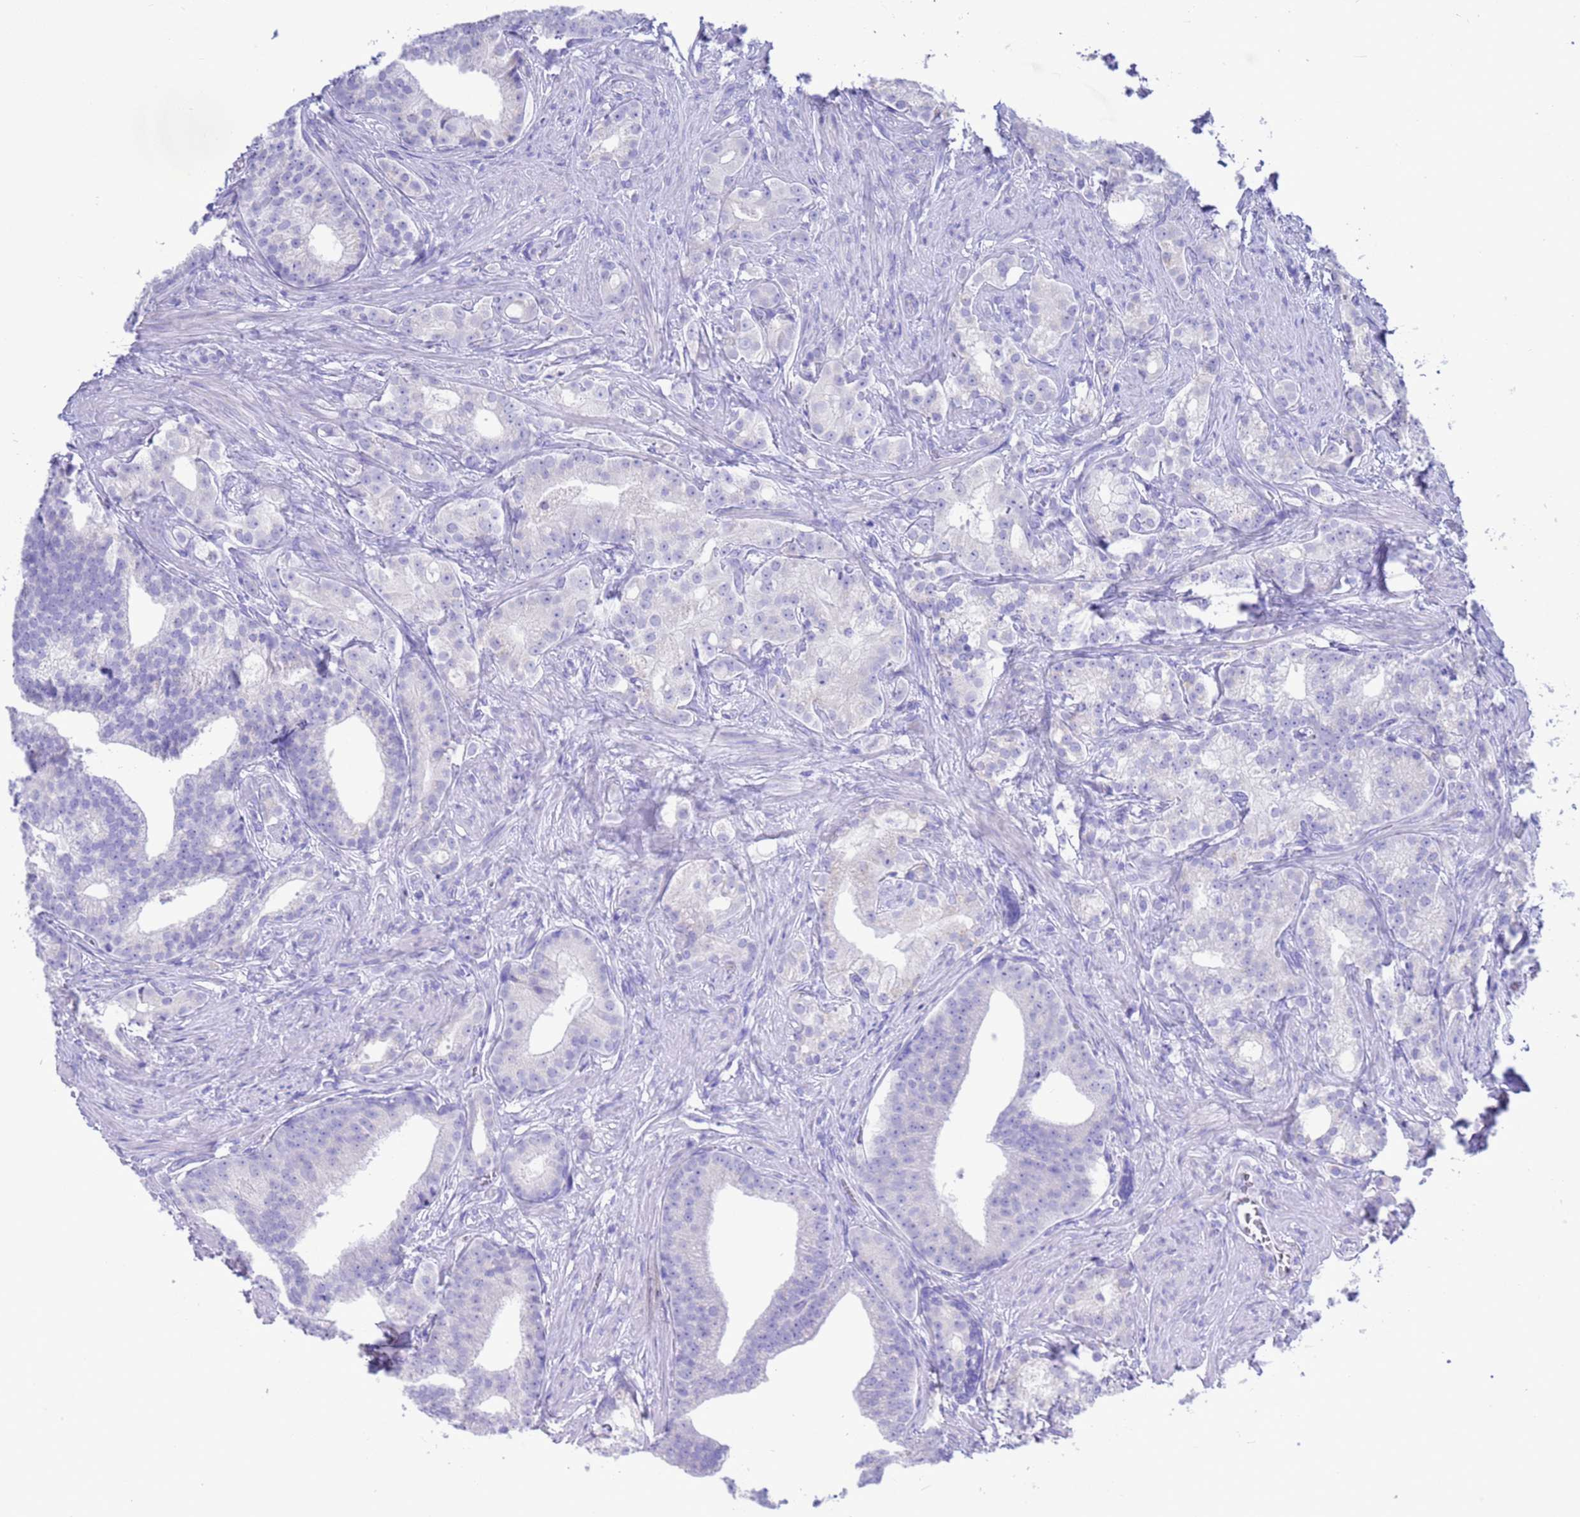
{"staining": {"intensity": "negative", "quantity": "none", "location": "none"}, "tissue": "prostate cancer", "cell_type": "Tumor cells", "image_type": "cancer", "snomed": [{"axis": "morphology", "description": "Adenocarcinoma, Low grade"}, {"axis": "topography", "description": "Prostate"}], "caption": "Tumor cells are negative for brown protein staining in adenocarcinoma (low-grade) (prostate).", "gene": "GSTM1", "patient": {"sex": "male", "age": 71}}